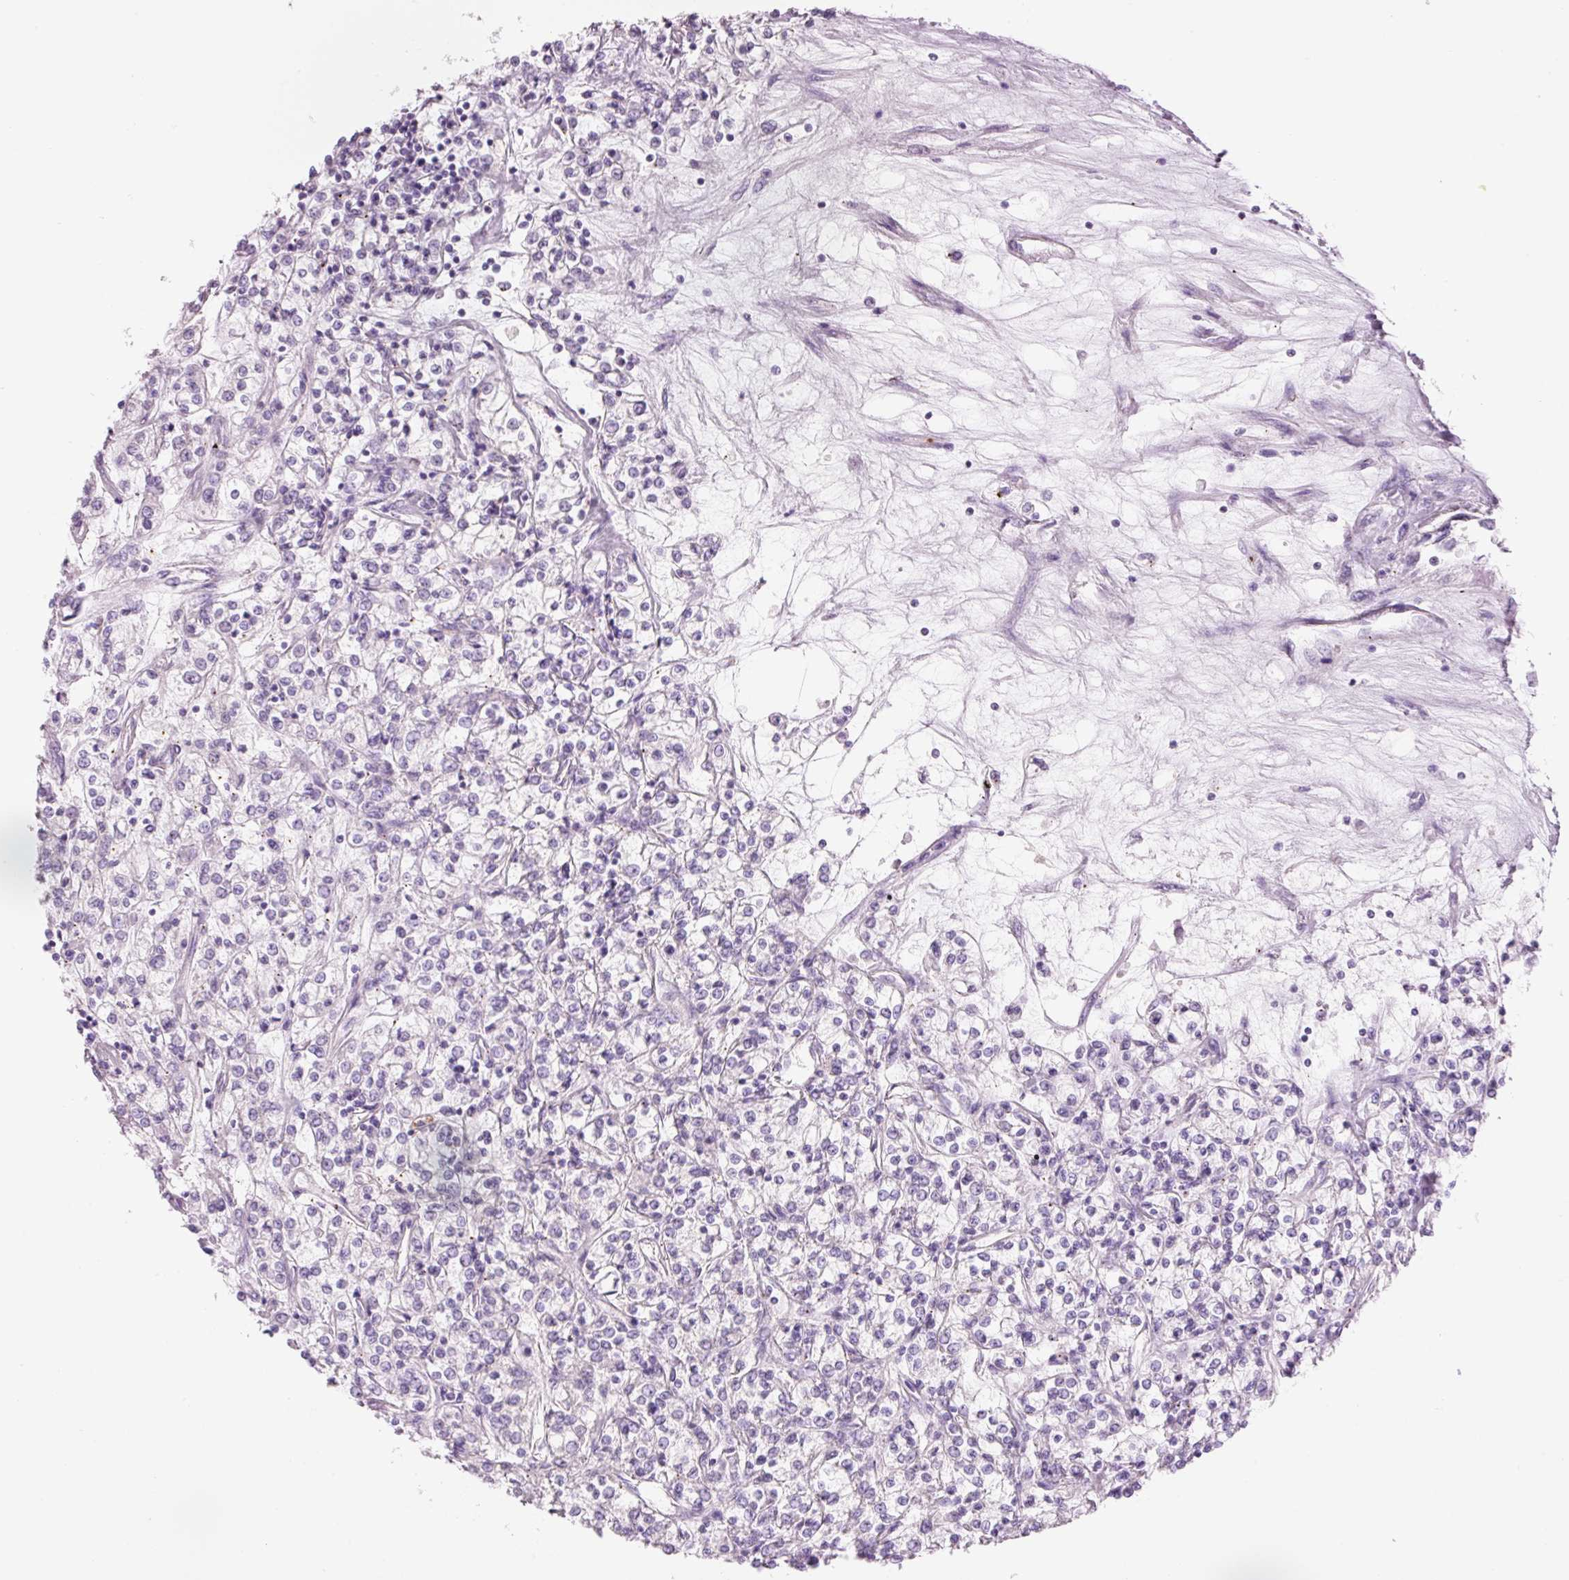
{"staining": {"intensity": "negative", "quantity": "none", "location": "none"}, "tissue": "renal cancer", "cell_type": "Tumor cells", "image_type": "cancer", "snomed": [{"axis": "morphology", "description": "Adenocarcinoma, NOS"}, {"axis": "topography", "description": "Kidney"}], "caption": "Immunohistochemistry (IHC) image of neoplastic tissue: human renal adenocarcinoma stained with DAB (3,3'-diaminobenzidine) displays no significant protein expression in tumor cells.", "gene": "HSPA4L", "patient": {"sex": "female", "age": 59}}